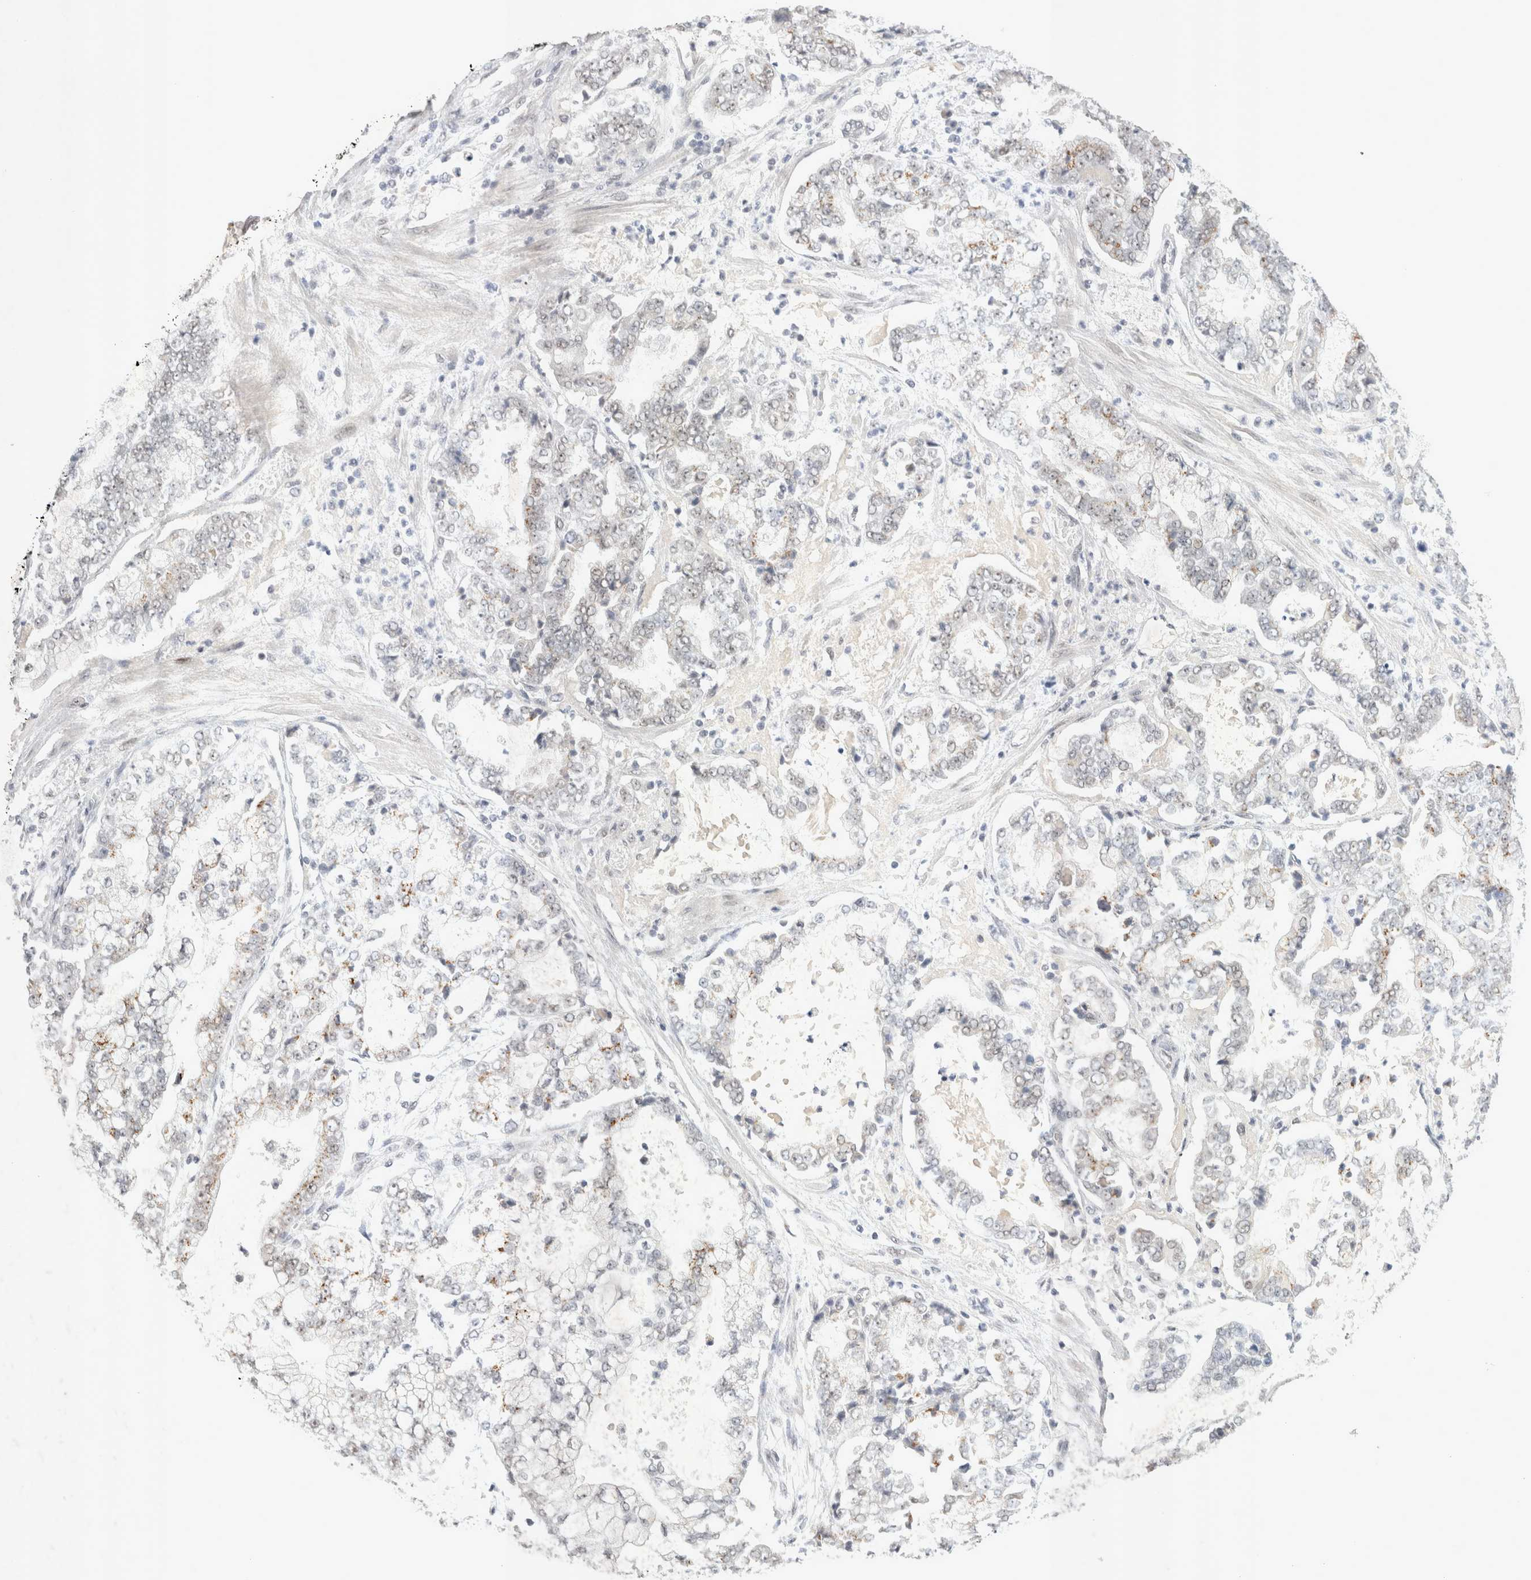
{"staining": {"intensity": "weak", "quantity": "25%-75%", "location": "cytoplasmic/membranous,nuclear"}, "tissue": "stomach cancer", "cell_type": "Tumor cells", "image_type": "cancer", "snomed": [{"axis": "morphology", "description": "Adenocarcinoma, NOS"}, {"axis": "topography", "description": "Stomach"}], "caption": "Adenocarcinoma (stomach) stained with DAB (3,3'-diaminobenzidine) immunohistochemistry reveals low levels of weak cytoplasmic/membranous and nuclear staining in approximately 25%-75% of tumor cells.", "gene": "RECQL4", "patient": {"sex": "male", "age": 76}}